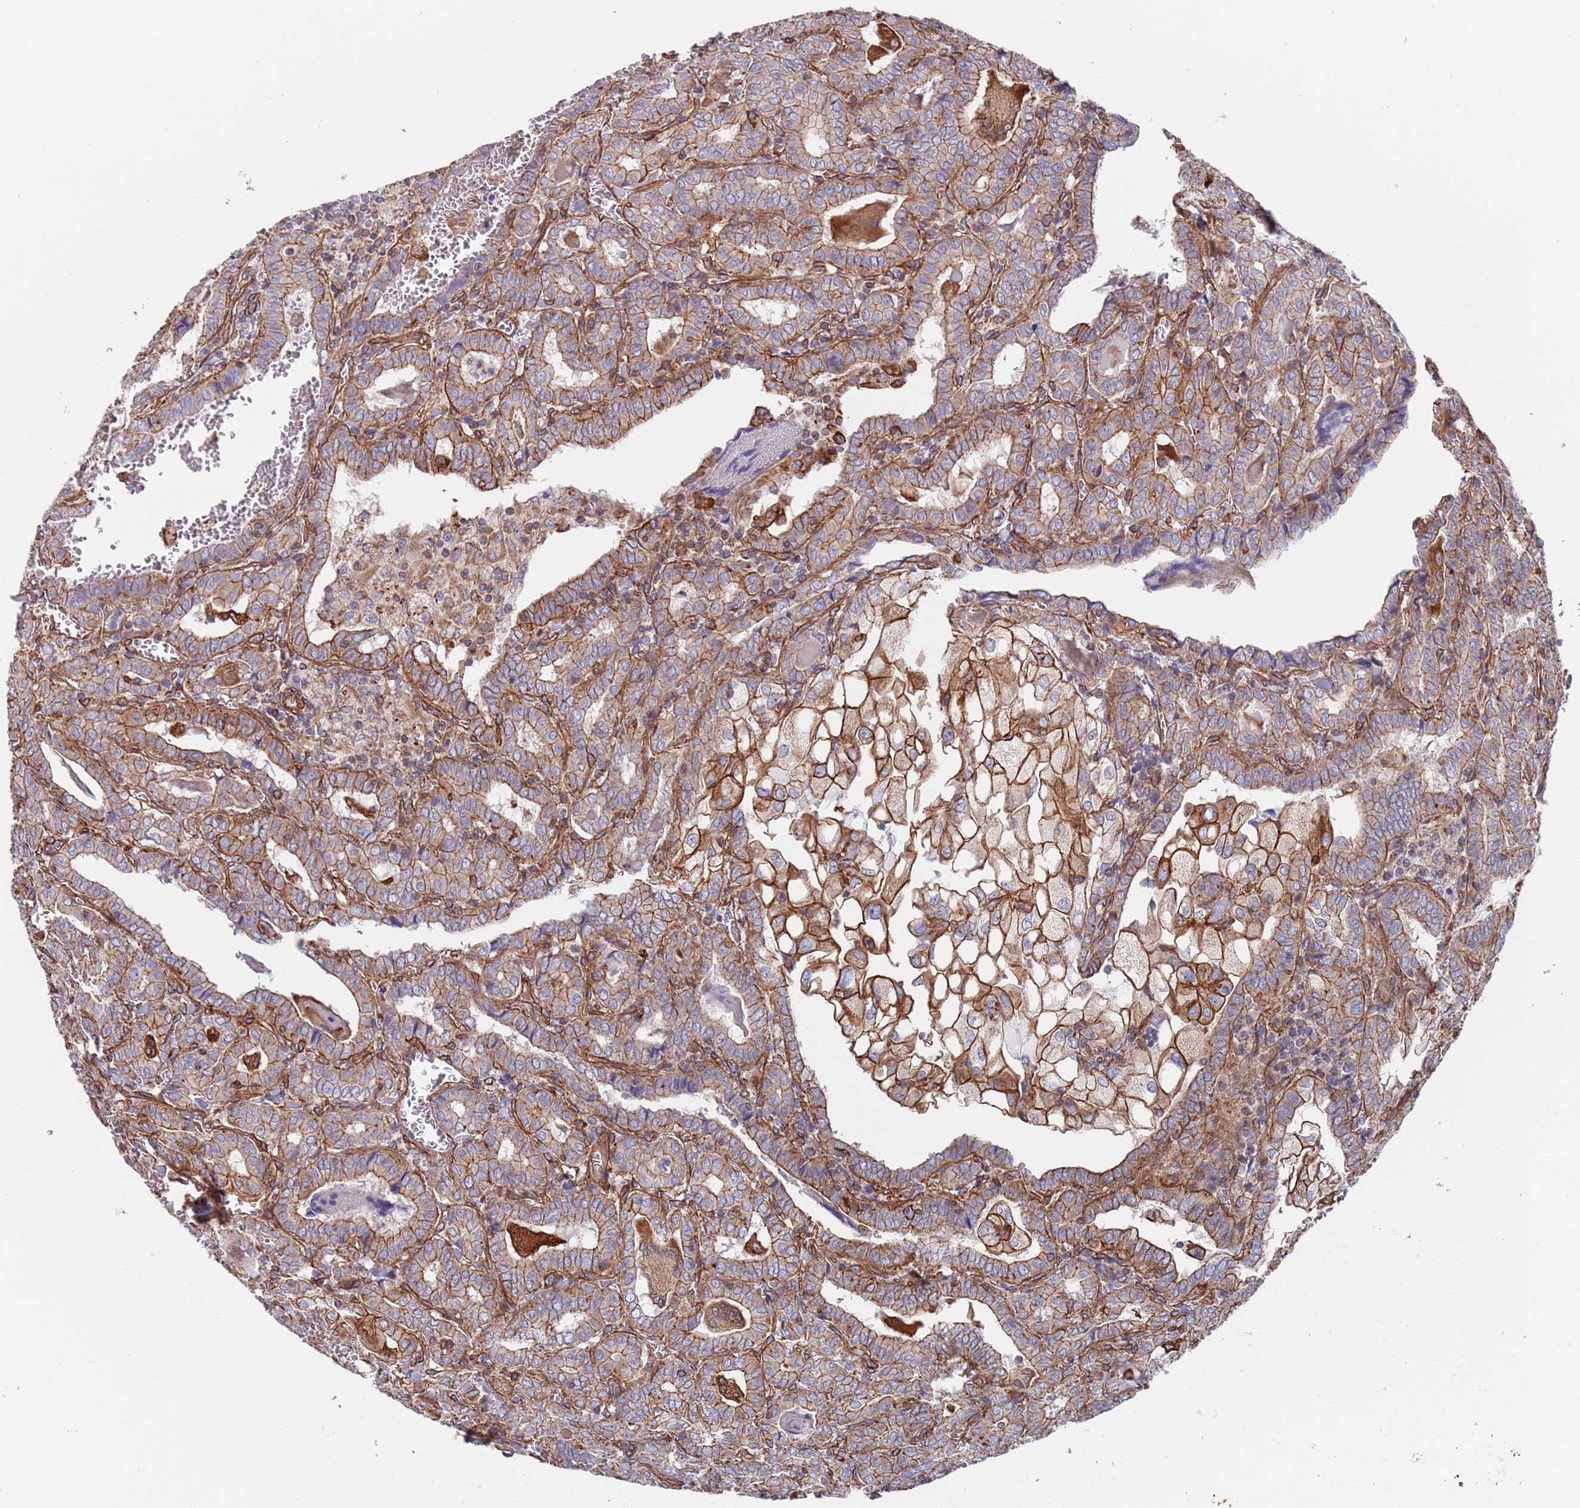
{"staining": {"intensity": "strong", "quantity": ">75%", "location": "cytoplasmic/membranous"}, "tissue": "thyroid cancer", "cell_type": "Tumor cells", "image_type": "cancer", "snomed": [{"axis": "morphology", "description": "Papillary adenocarcinoma, NOS"}, {"axis": "topography", "description": "Thyroid gland"}], "caption": "Thyroid cancer was stained to show a protein in brown. There is high levels of strong cytoplasmic/membranous positivity in about >75% of tumor cells. The staining is performed using DAB brown chromogen to label protein expression. The nuclei are counter-stained blue using hematoxylin.", "gene": "JAKMIP2", "patient": {"sex": "female", "age": 72}}